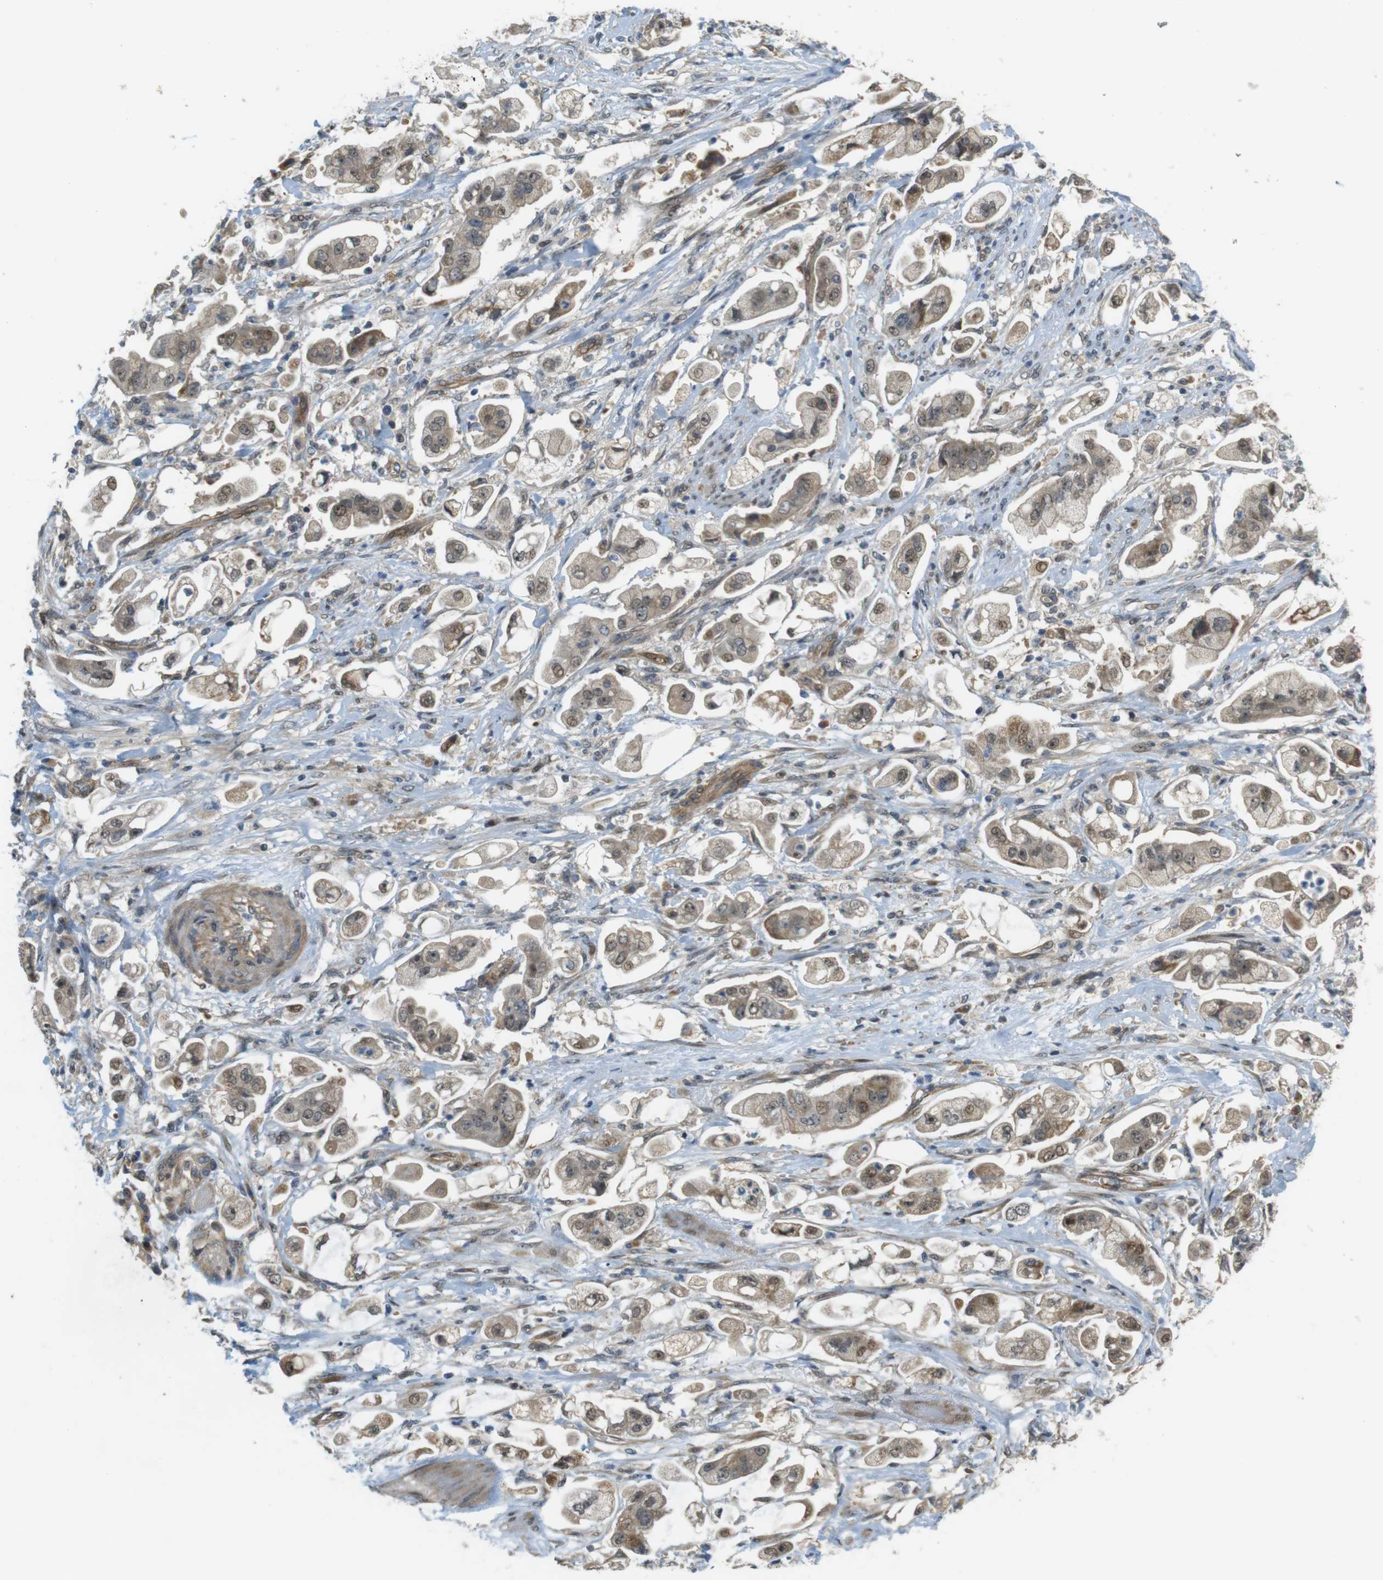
{"staining": {"intensity": "moderate", "quantity": "25%-75%", "location": "nuclear"}, "tissue": "stomach cancer", "cell_type": "Tumor cells", "image_type": "cancer", "snomed": [{"axis": "morphology", "description": "Adenocarcinoma, NOS"}, {"axis": "topography", "description": "Stomach"}], "caption": "The histopathology image shows immunohistochemical staining of adenocarcinoma (stomach). There is moderate nuclear positivity is seen in about 25%-75% of tumor cells.", "gene": "TSPAN9", "patient": {"sex": "male", "age": 62}}